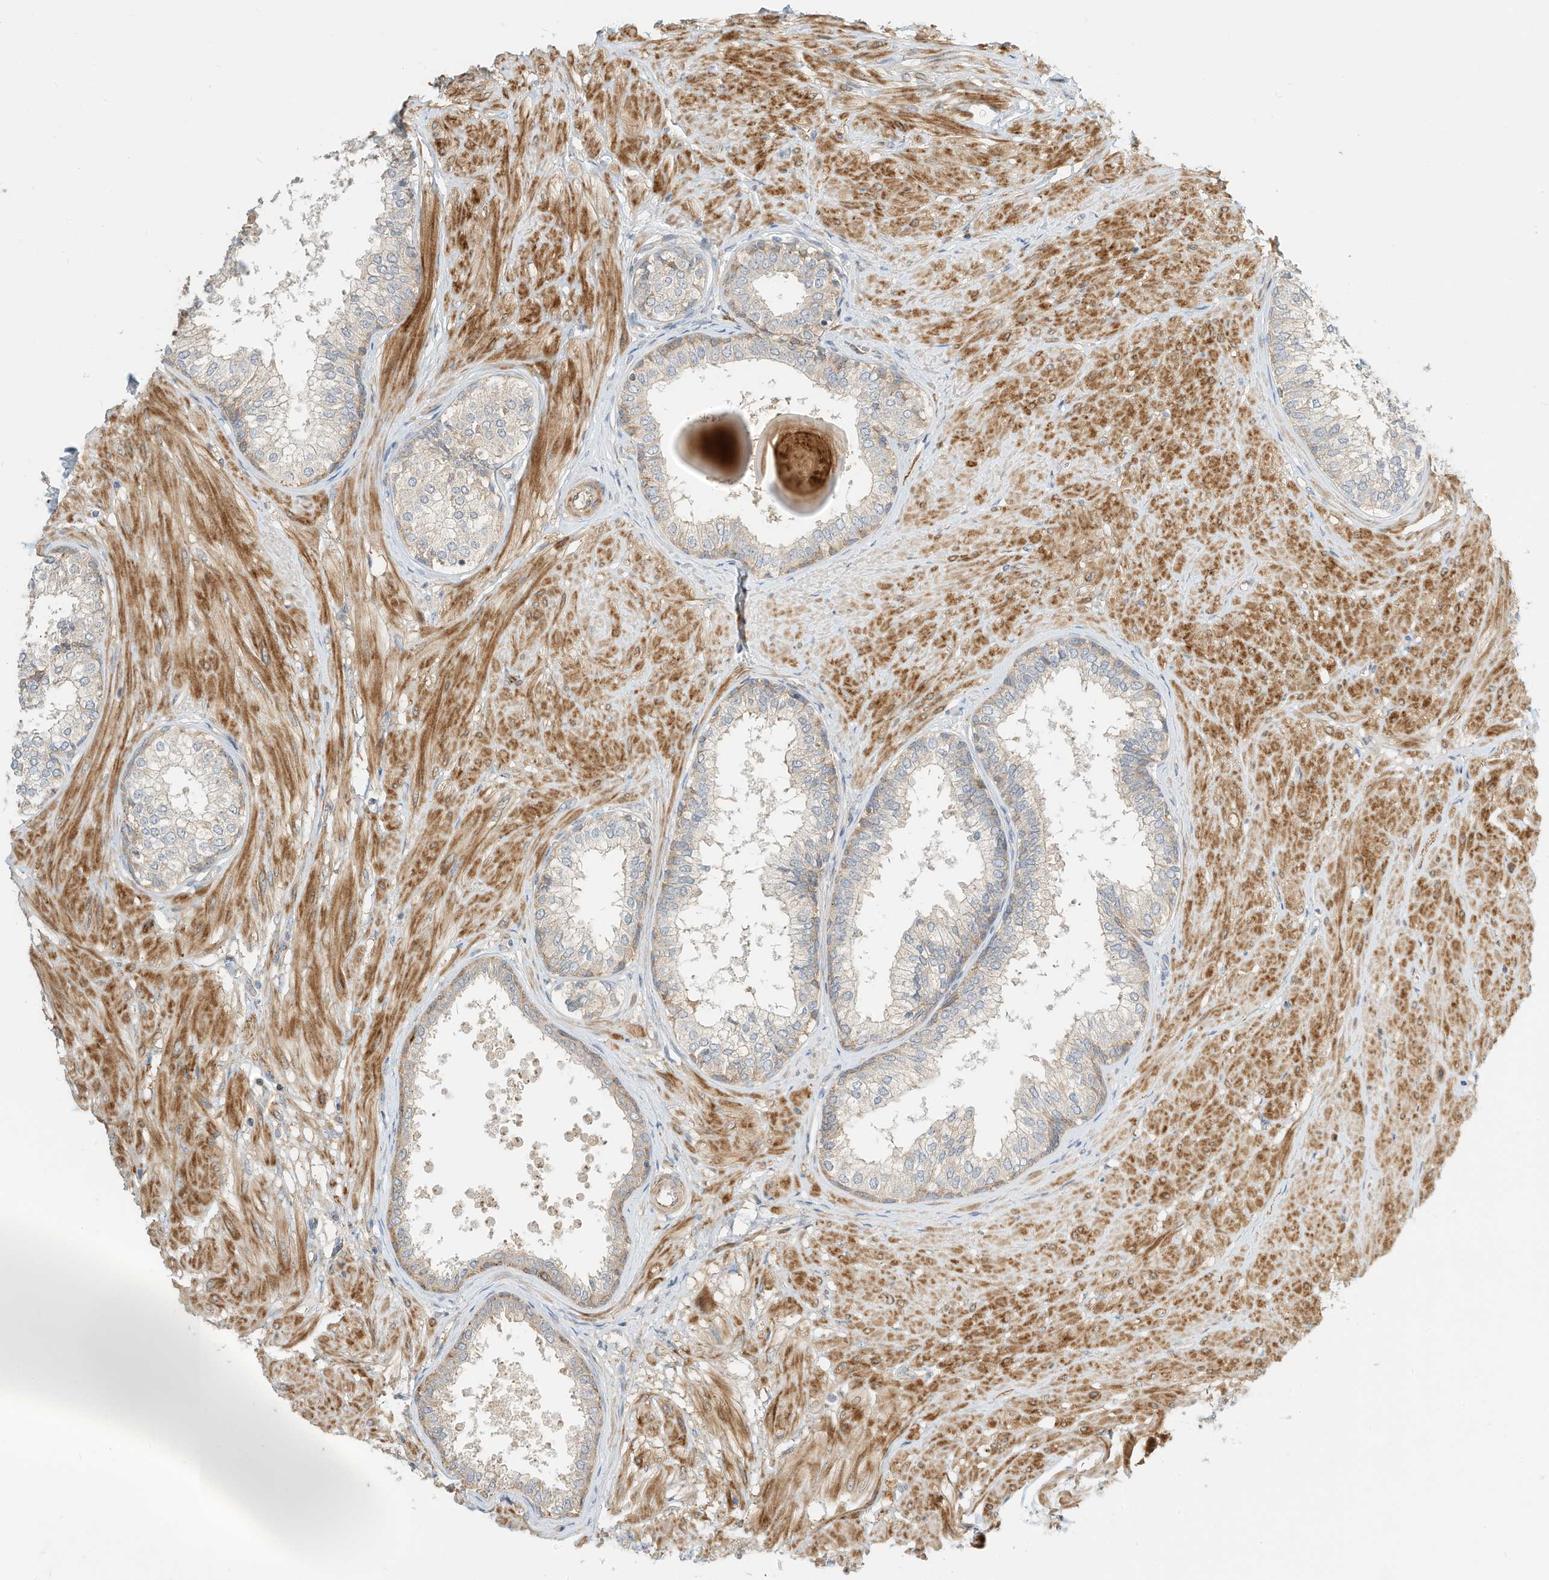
{"staining": {"intensity": "moderate", "quantity": "25%-75%", "location": "cytoplasmic/membranous"}, "tissue": "prostate", "cell_type": "Glandular cells", "image_type": "normal", "snomed": [{"axis": "morphology", "description": "Normal tissue, NOS"}, {"axis": "topography", "description": "Prostate"}], "caption": "Immunohistochemical staining of unremarkable prostate reveals medium levels of moderate cytoplasmic/membranous expression in approximately 25%-75% of glandular cells. The staining was performed using DAB (3,3'-diaminobenzidine) to visualize the protein expression in brown, while the nuclei were stained in blue with hematoxylin (Magnification: 20x).", "gene": "OFD1", "patient": {"sex": "male", "age": 48}}